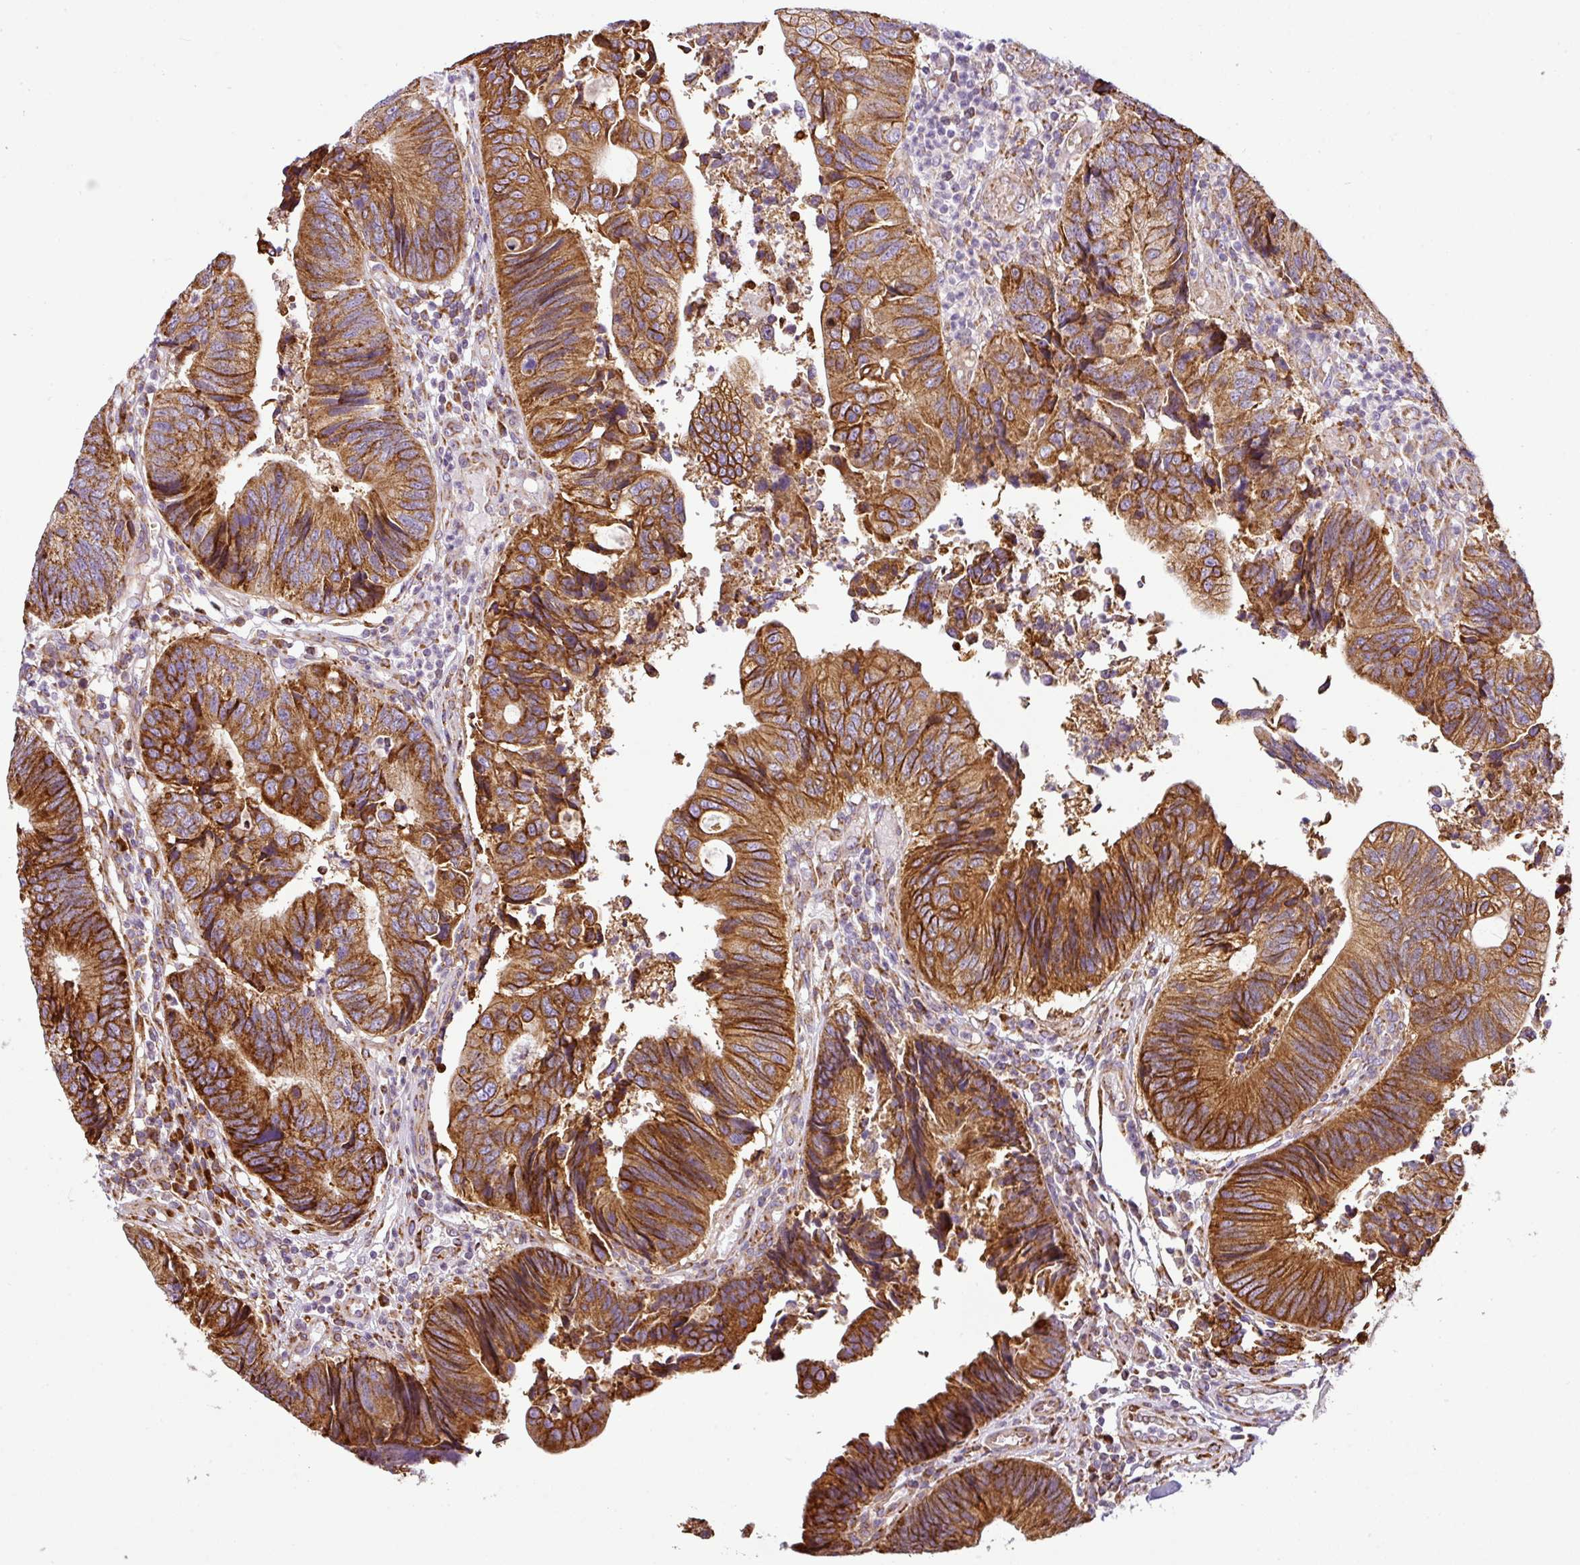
{"staining": {"intensity": "strong", "quantity": ">75%", "location": "cytoplasmic/membranous"}, "tissue": "colorectal cancer", "cell_type": "Tumor cells", "image_type": "cancer", "snomed": [{"axis": "morphology", "description": "Adenocarcinoma, NOS"}, {"axis": "topography", "description": "Colon"}], "caption": "IHC photomicrograph of neoplastic tissue: human adenocarcinoma (colorectal) stained using IHC shows high levels of strong protein expression localized specifically in the cytoplasmic/membranous of tumor cells, appearing as a cytoplasmic/membranous brown color.", "gene": "ANKRD18A", "patient": {"sex": "female", "age": 67}}